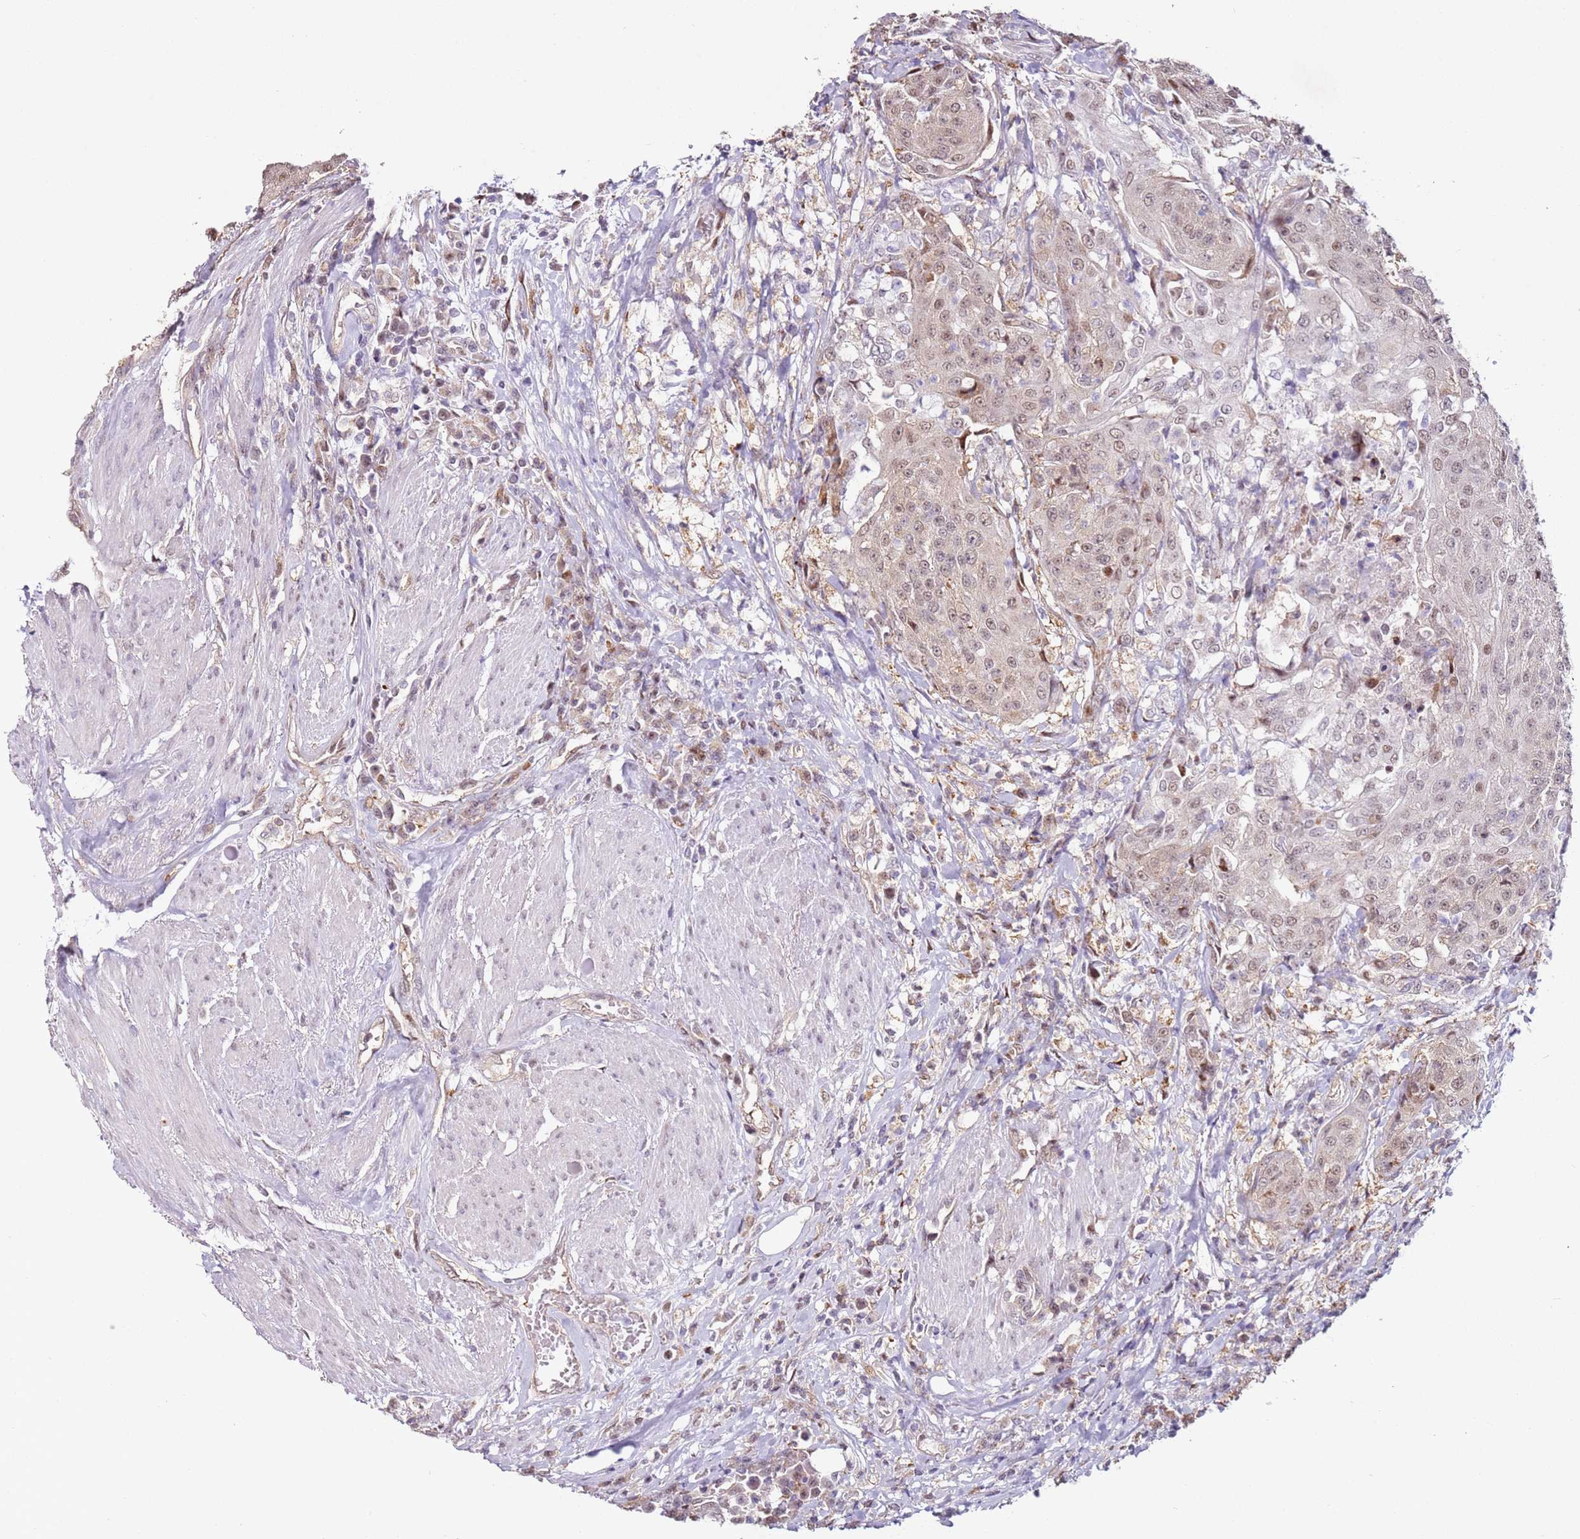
{"staining": {"intensity": "weak", "quantity": "25%-75%", "location": "nuclear"}, "tissue": "urothelial cancer", "cell_type": "Tumor cells", "image_type": "cancer", "snomed": [{"axis": "morphology", "description": "Urothelial carcinoma, High grade"}, {"axis": "topography", "description": "Urinary bladder"}], "caption": "About 25%-75% of tumor cells in urothelial cancer show weak nuclear protein expression as visualized by brown immunohistochemical staining.", "gene": "PSMD4", "patient": {"sex": "female", "age": 63}}